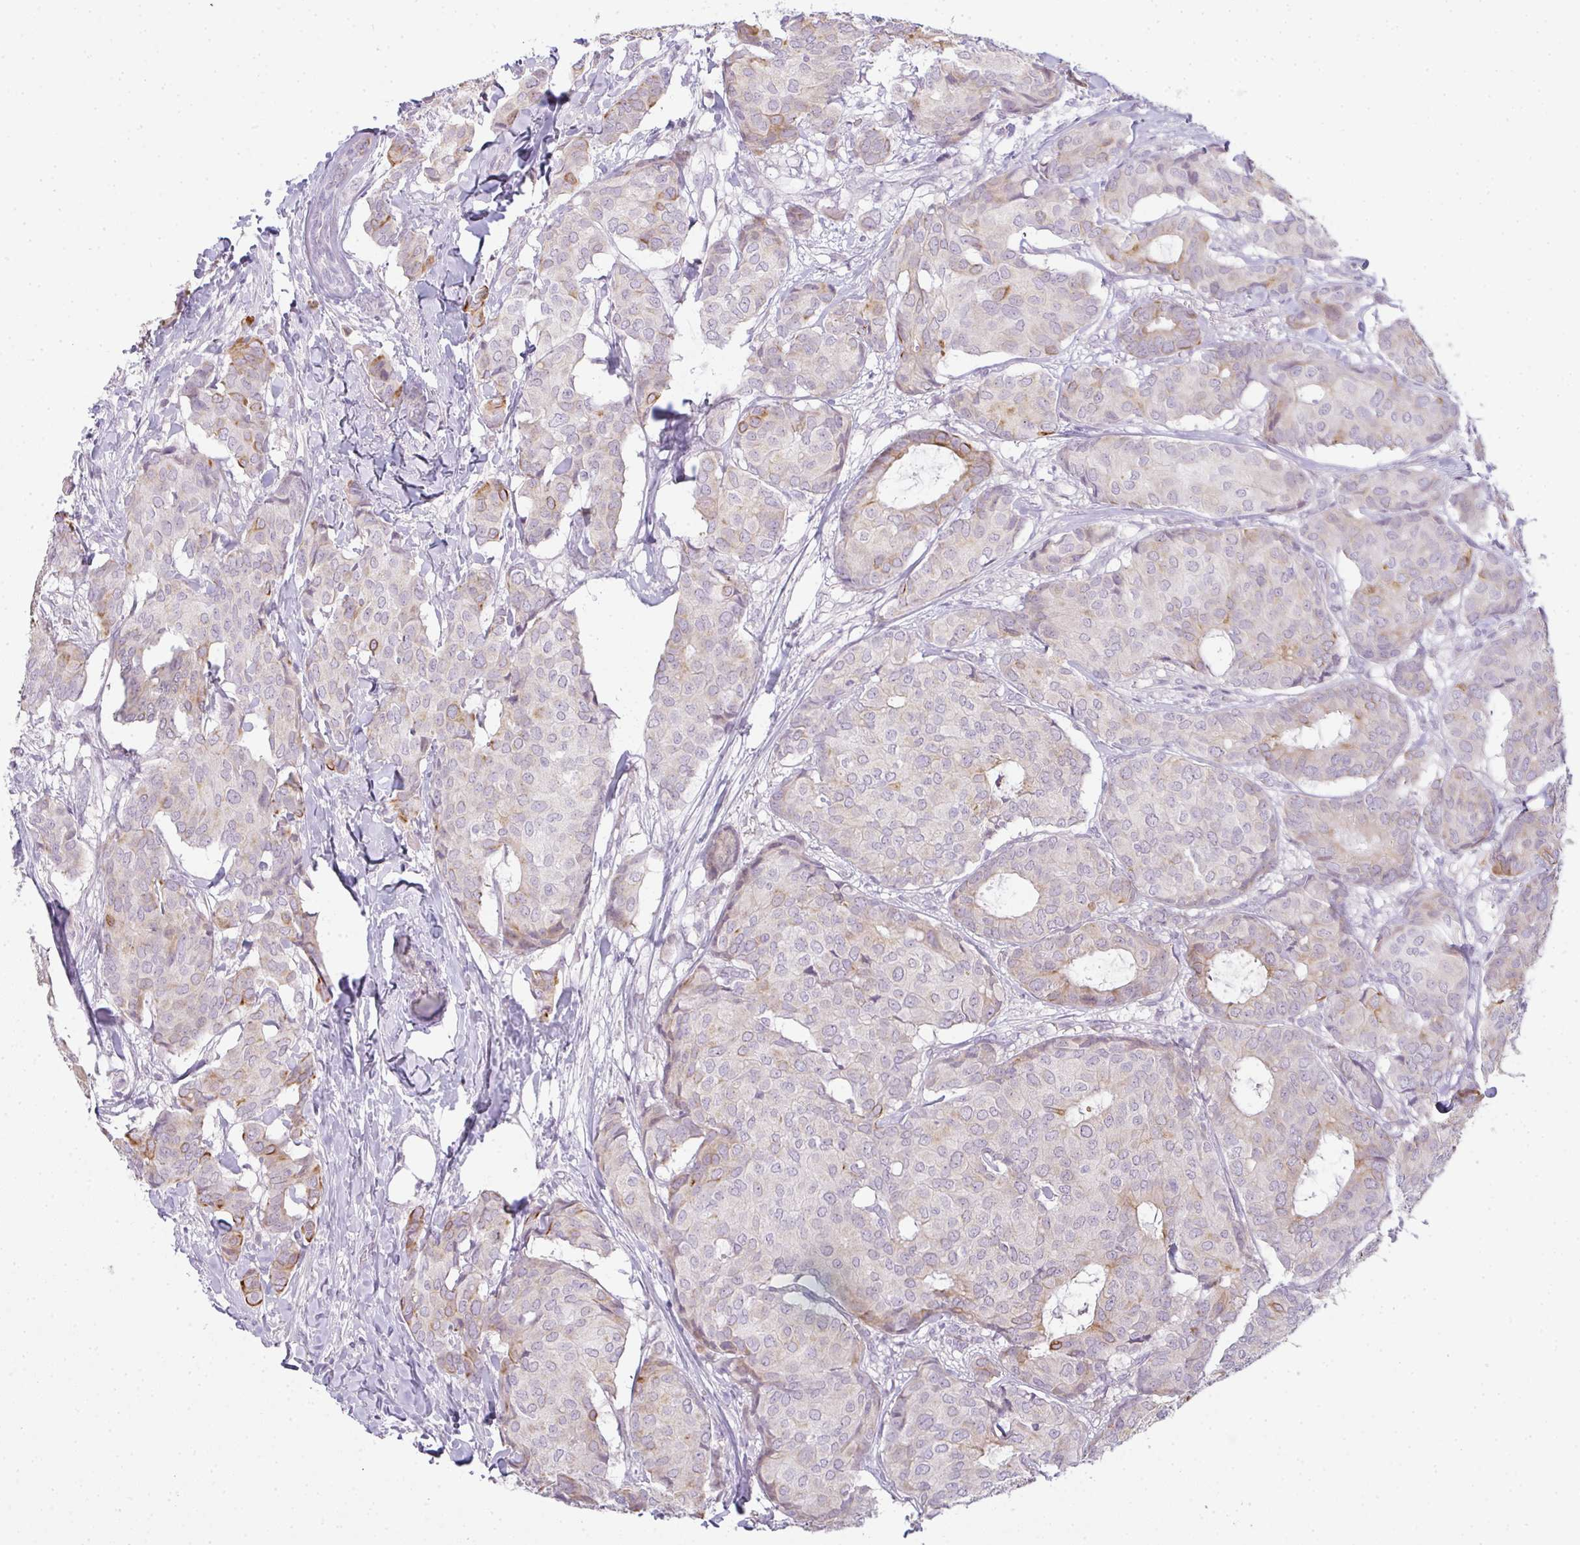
{"staining": {"intensity": "strong", "quantity": "<25%", "location": "cytoplasmic/membranous"}, "tissue": "breast cancer", "cell_type": "Tumor cells", "image_type": "cancer", "snomed": [{"axis": "morphology", "description": "Duct carcinoma"}, {"axis": "topography", "description": "Breast"}], "caption": "Brown immunohistochemical staining in intraductal carcinoma (breast) shows strong cytoplasmic/membranous positivity in about <25% of tumor cells.", "gene": "SIRPB2", "patient": {"sex": "female", "age": 75}}